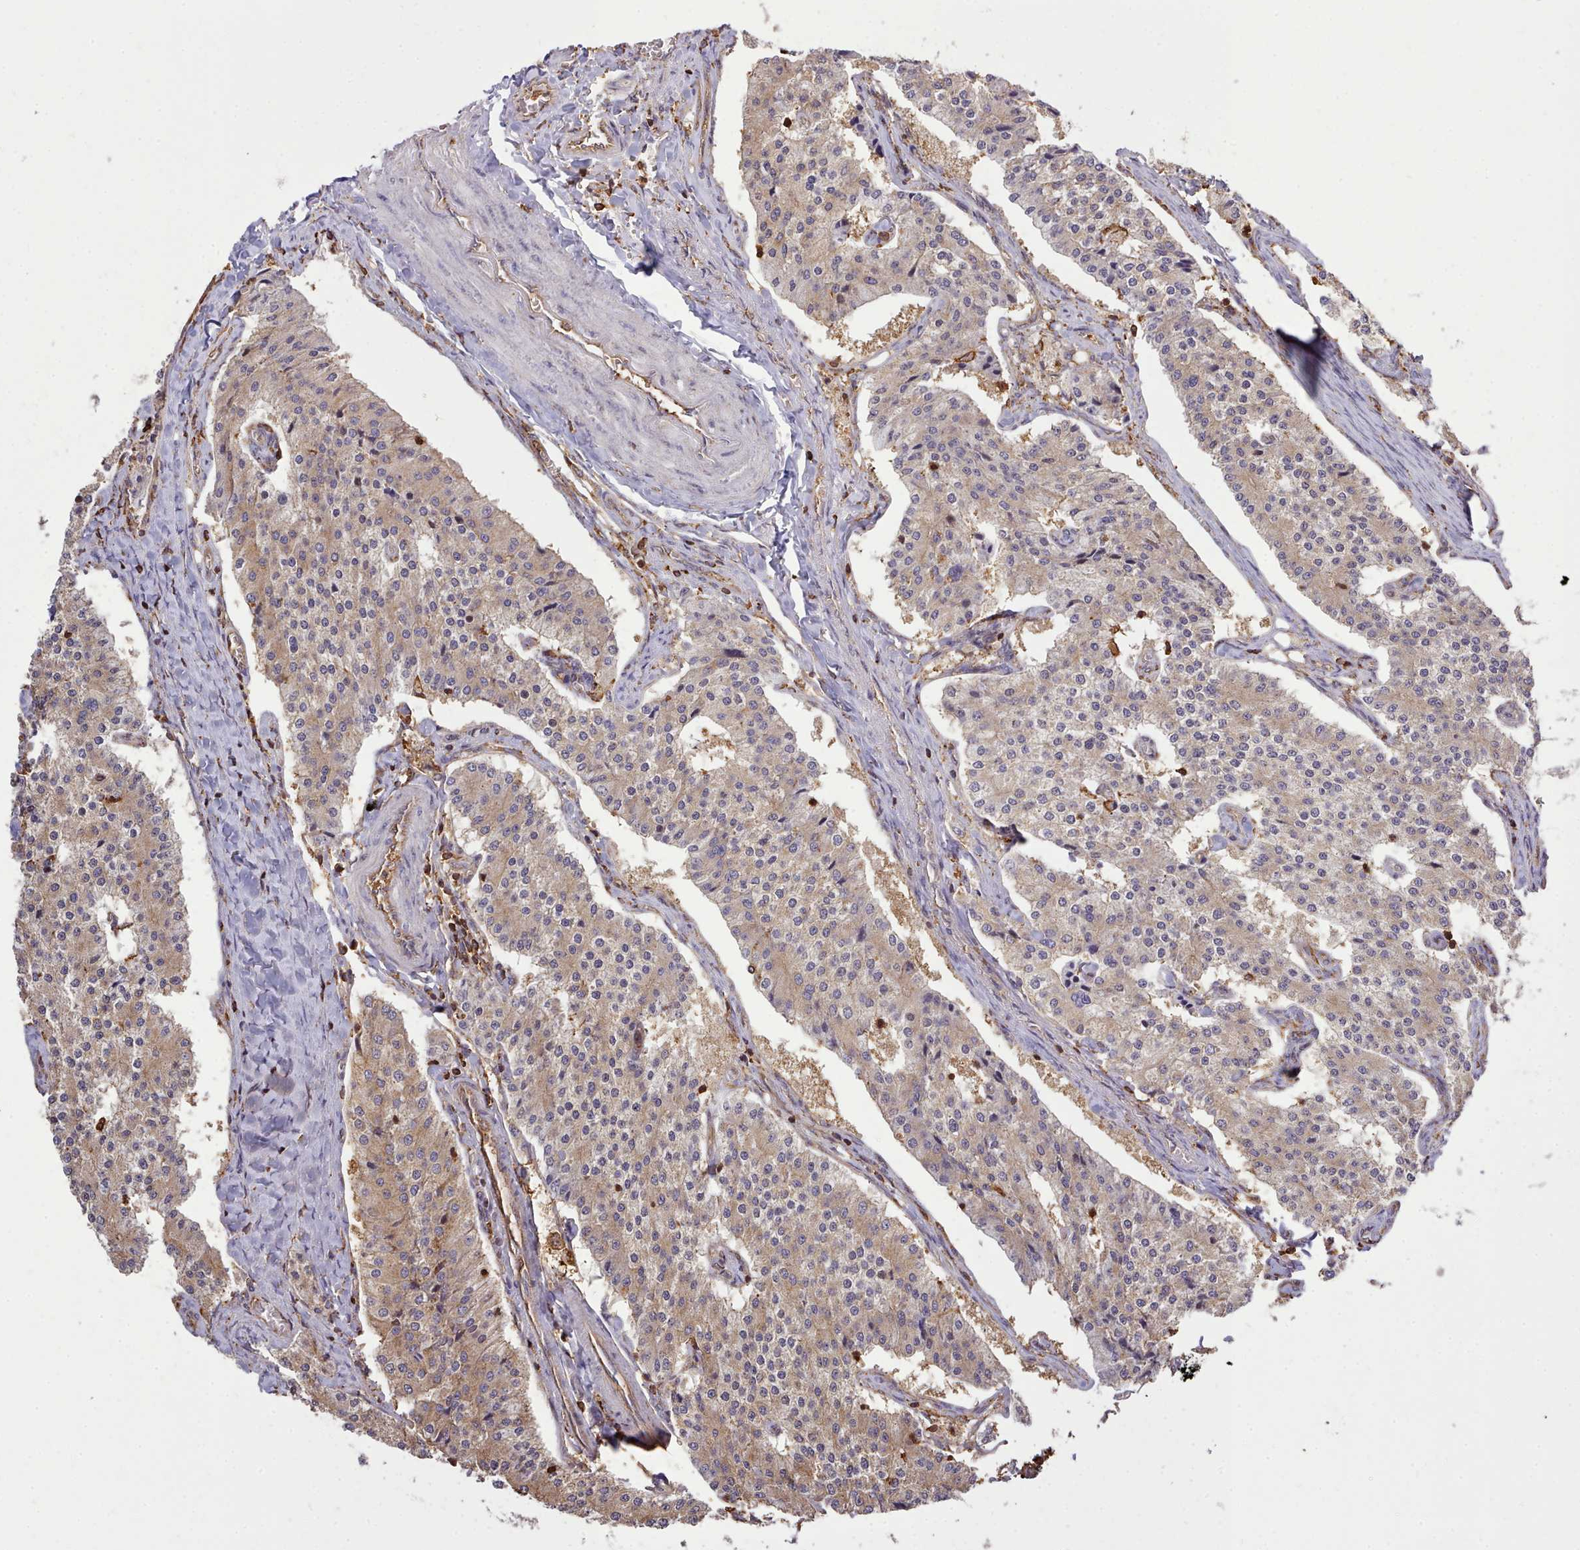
{"staining": {"intensity": "weak", "quantity": ">75%", "location": "cytoplasmic/membranous"}, "tissue": "carcinoid", "cell_type": "Tumor cells", "image_type": "cancer", "snomed": [{"axis": "morphology", "description": "Carcinoid, malignant, NOS"}, {"axis": "topography", "description": "Colon"}], "caption": "Malignant carcinoid was stained to show a protein in brown. There is low levels of weak cytoplasmic/membranous positivity in approximately >75% of tumor cells.", "gene": "CAPZA1", "patient": {"sex": "female", "age": 52}}